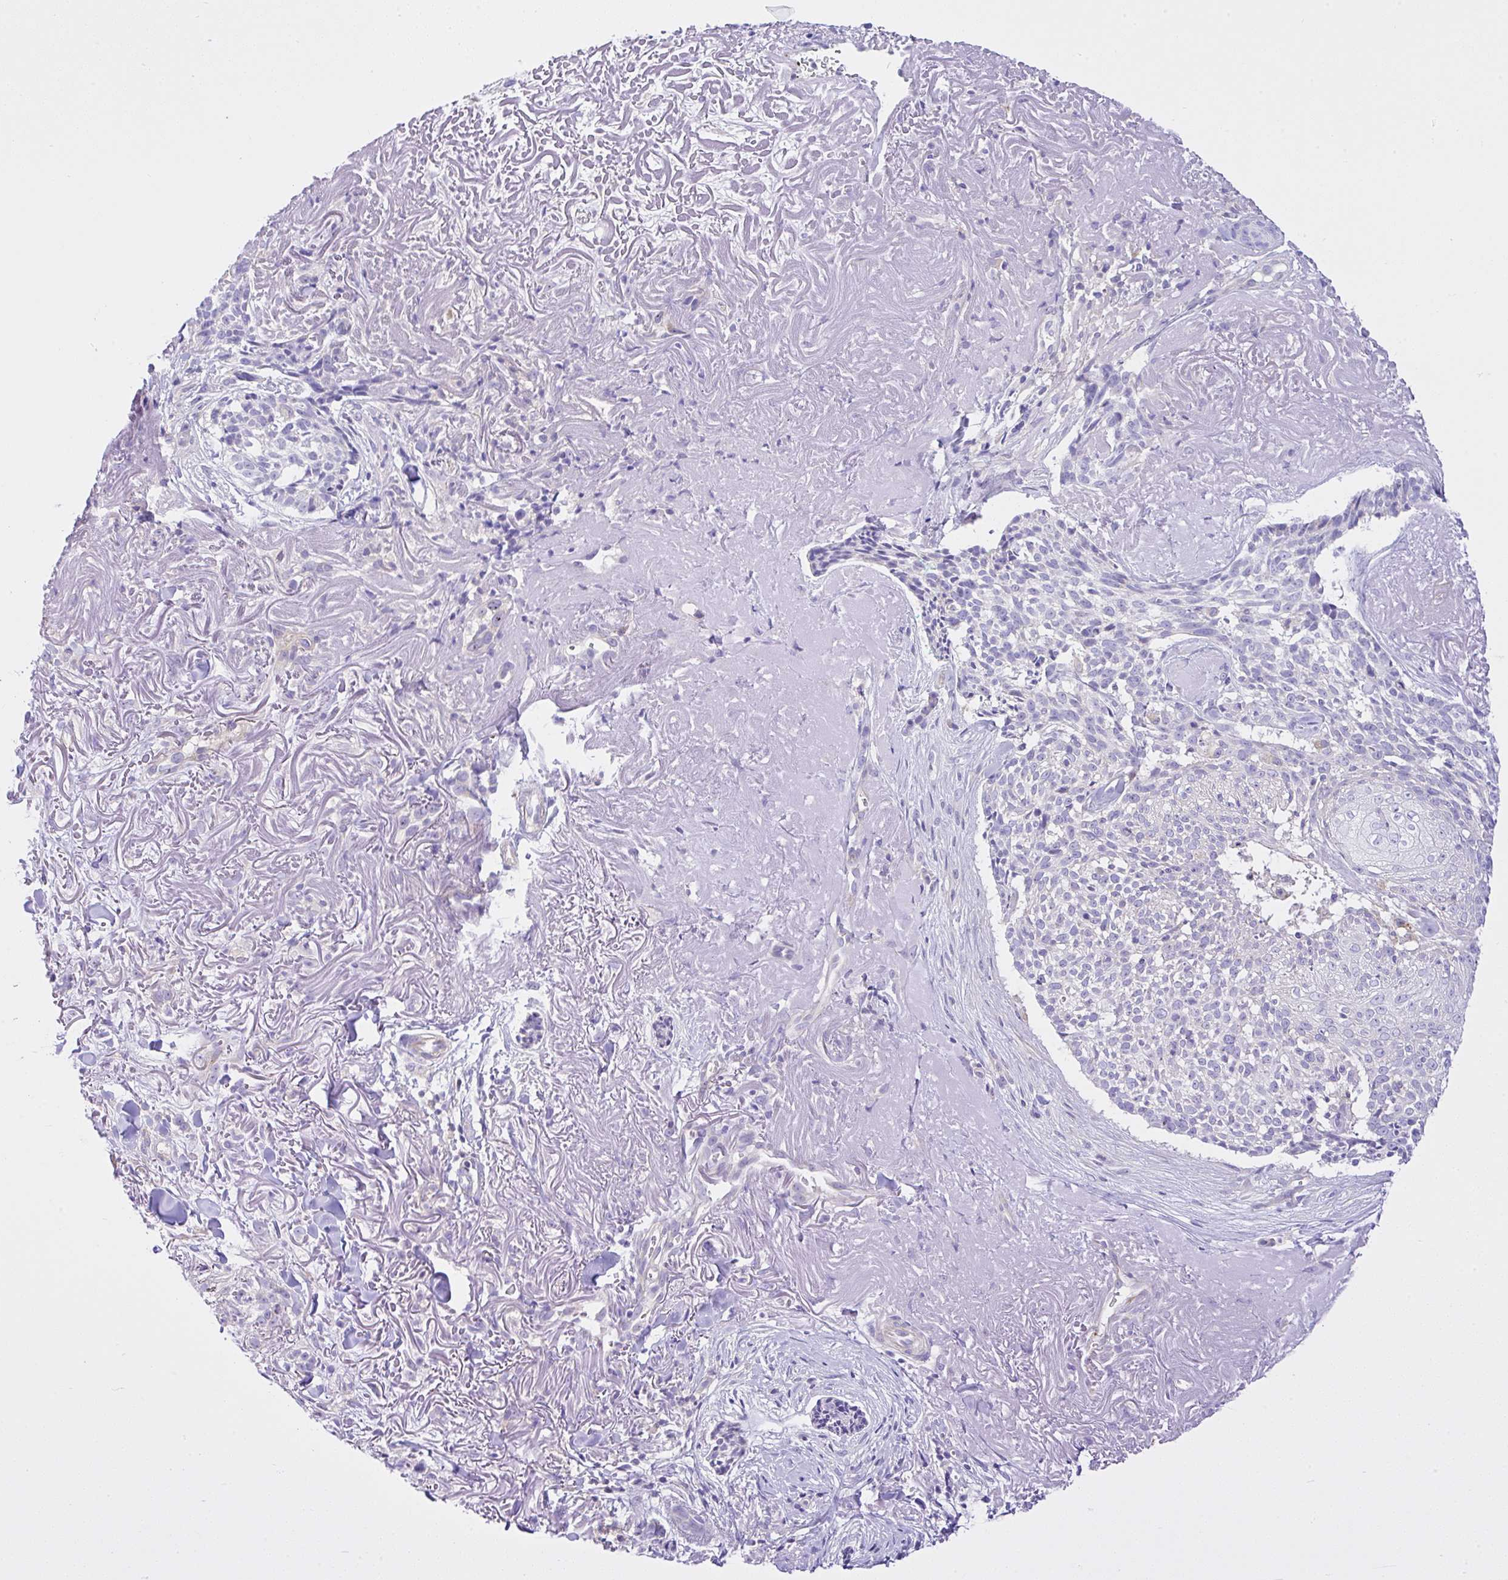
{"staining": {"intensity": "negative", "quantity": "none", "location": "none"}, "tissue": "skin cancer", "cell_type": "Tumor cells", "image_type": "cancer", "snomed": [{"axis": "morphology", "description": "Basal cell carcinoma"}, {"axis": "topography", "description": "Skin"}, {"axis": "topography", "description": "Skin of face"}], "caption": "A micrograph of human skin cancer (basal cell carcinoma) is negative for staining in tumor cells.", "gene": "CCDC142", "patient": {"sex": "female", "age": 95}}